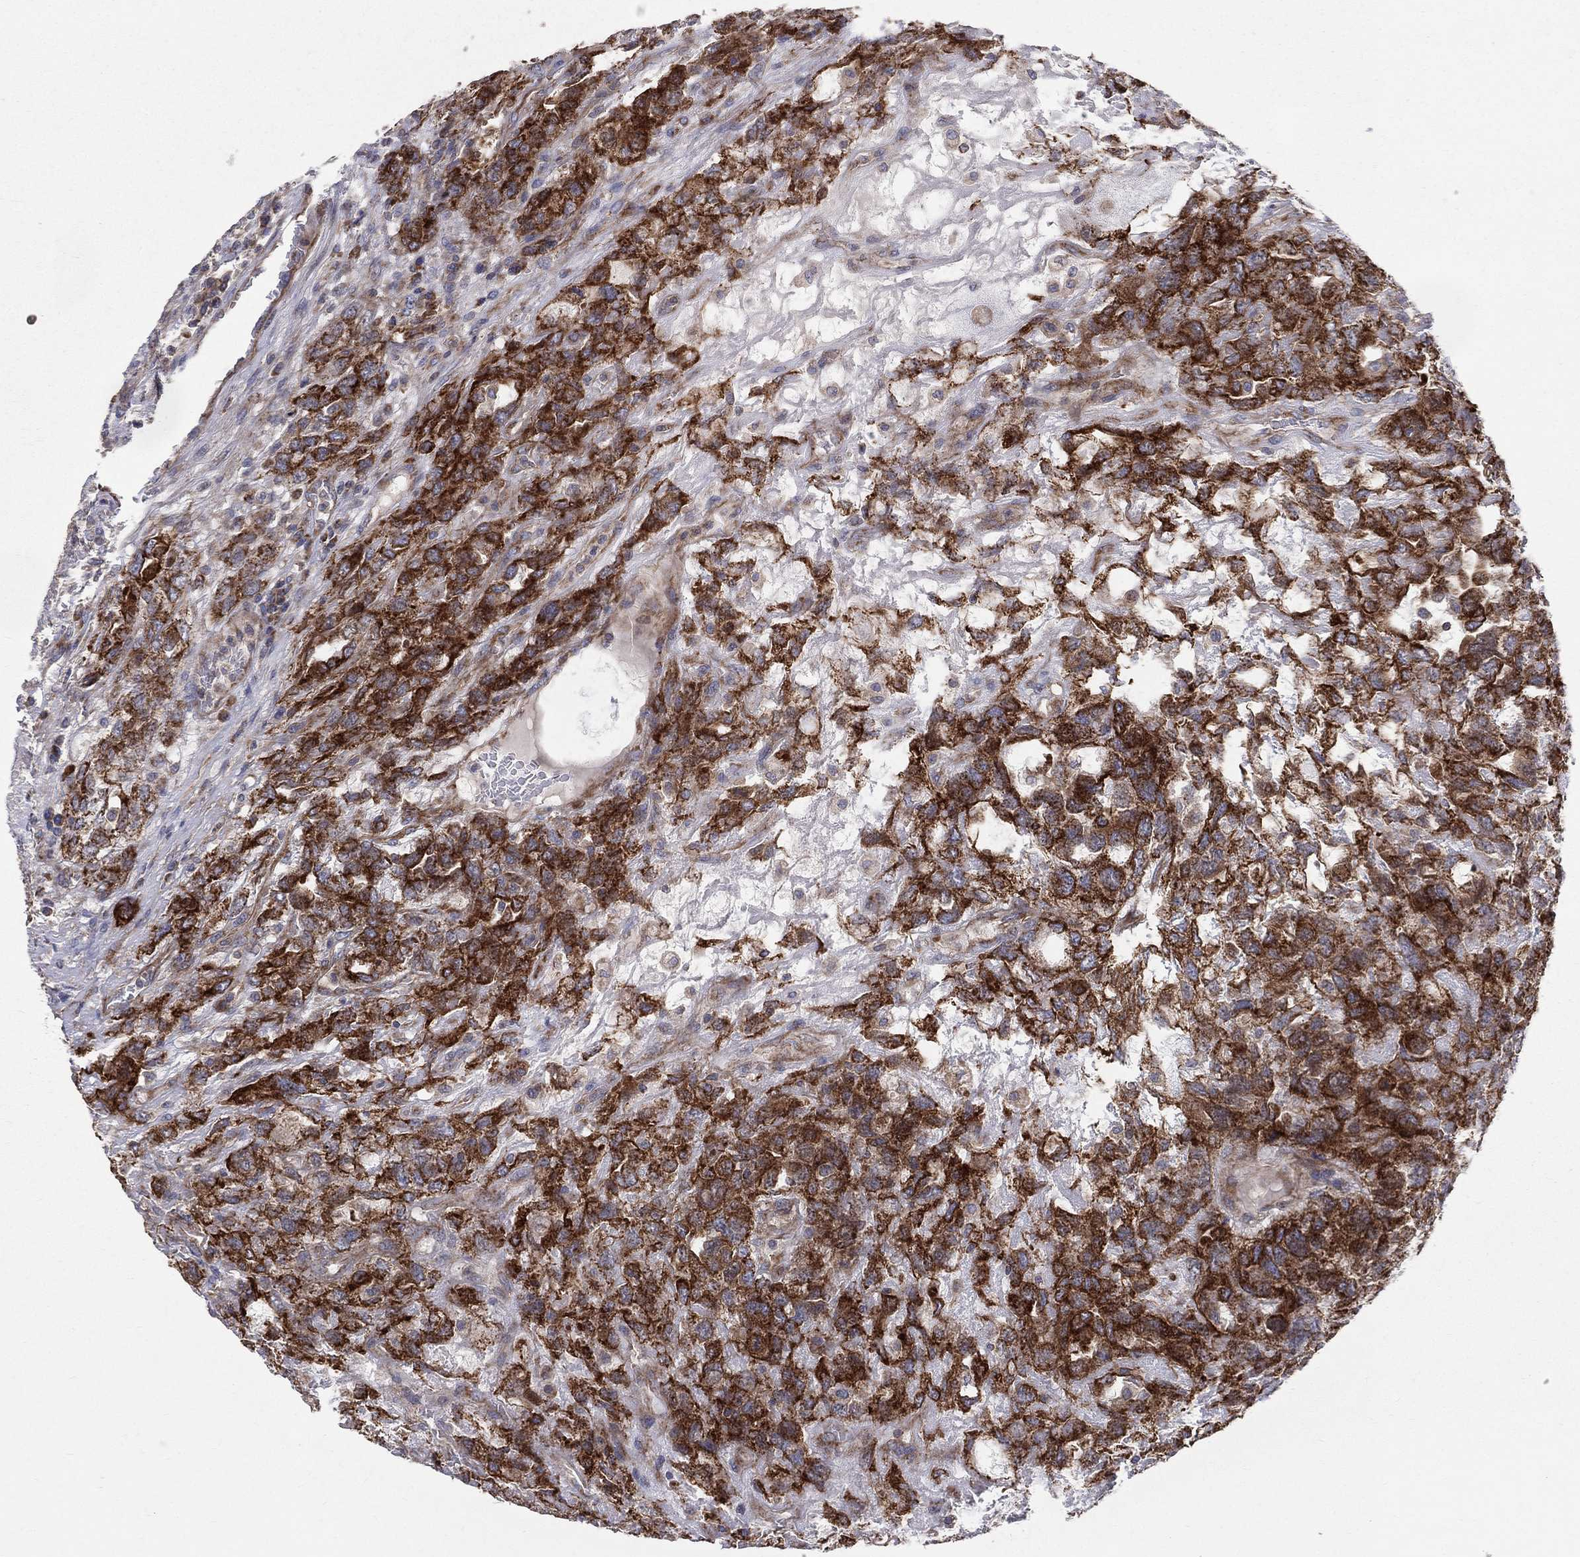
{"staining": {"intensity": "strong", "quantity": ">75%", "location": "cytoplasmic/membranous"}, "tissue": "testis cancer", "cell_type": "Tumor cells", "image_type": "cancer", "snomed": [{"axis": "morphology", "description": "Seminoma, NOS"}, {"axis": "topography", "description": "Testis"}], "caption": "This is an image of IHC staining of testis cancer, which shows strong positivity in the cytoplasmic/membranous of tumor cells.", "gene": "MIX23", "patient": {"sex": "male", "age": 52}}